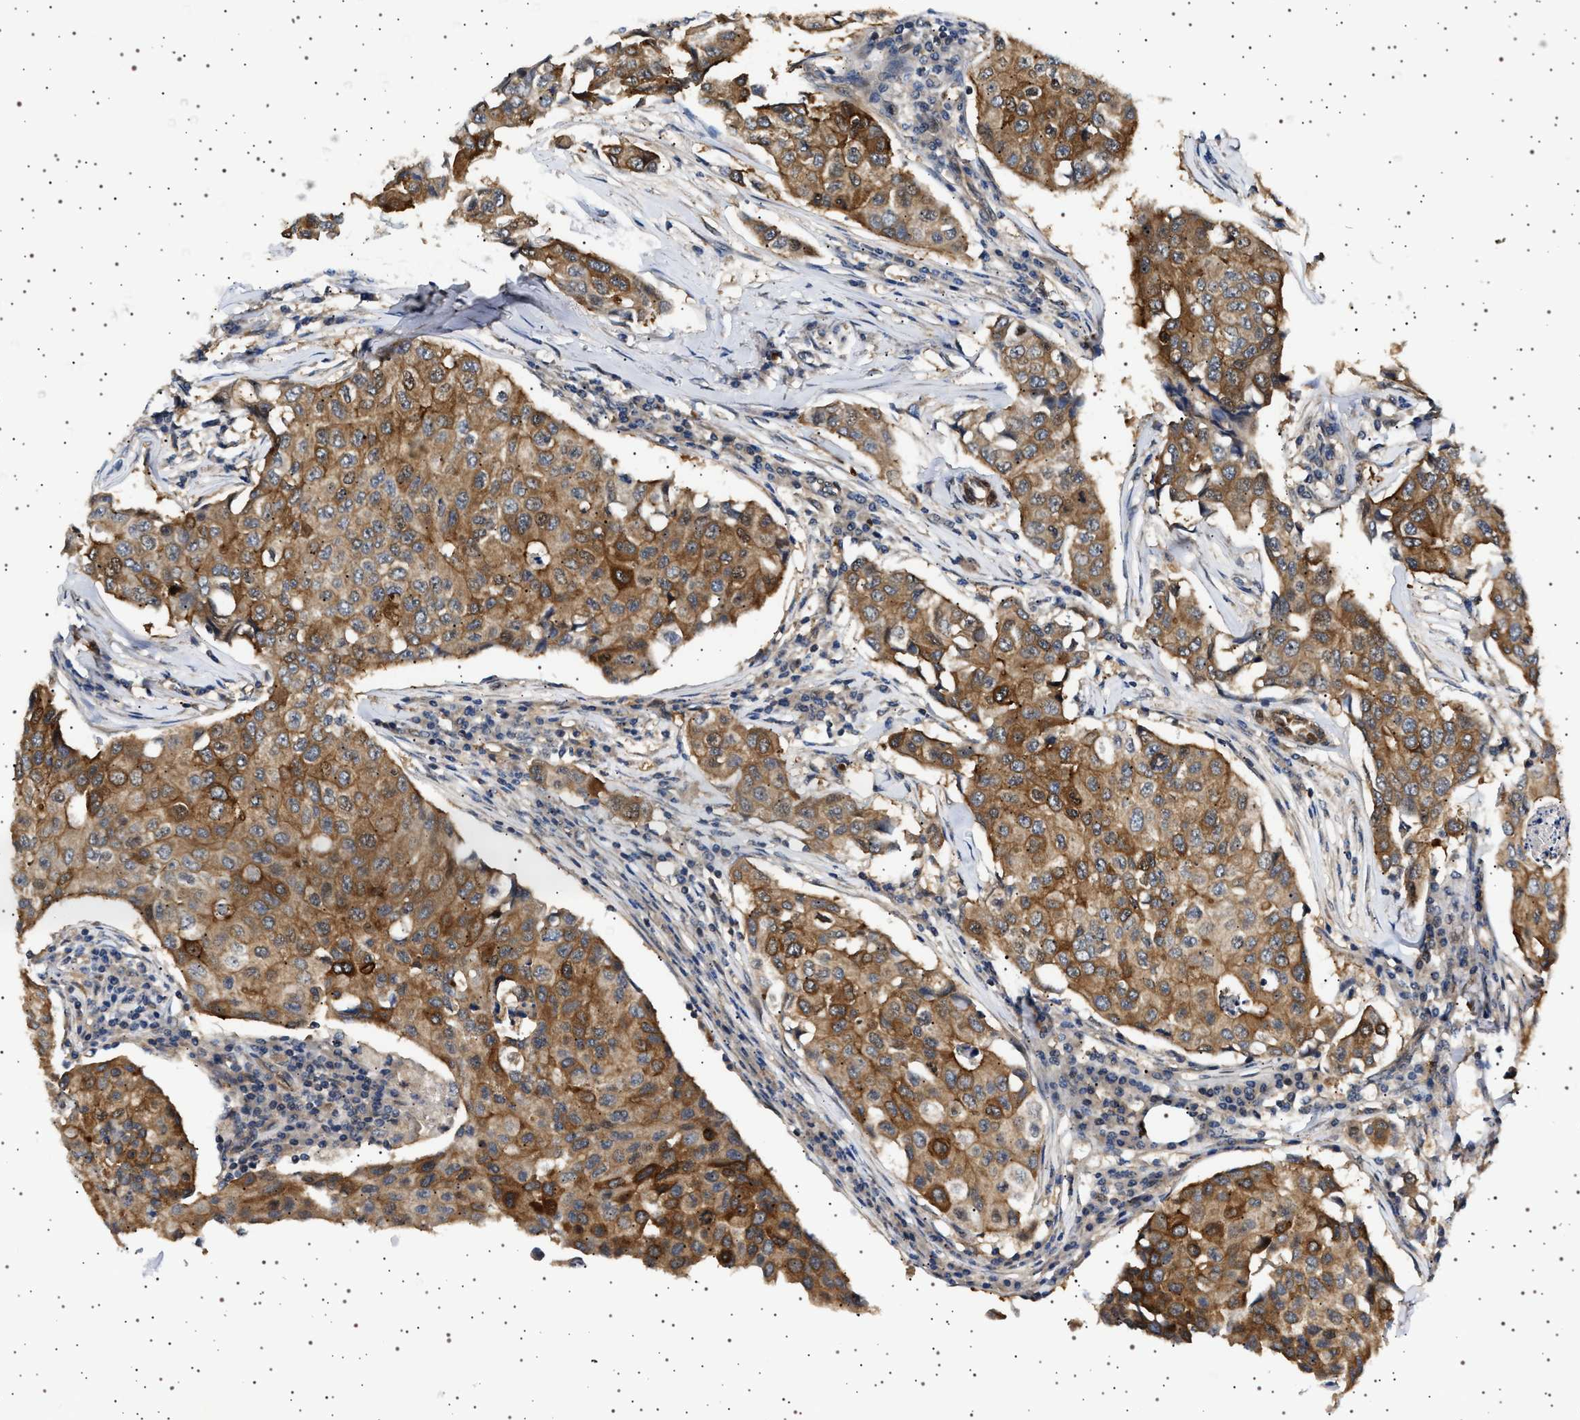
{"staining": {"intensity": "moderate", "quantity": ">75%", "location": "cytoplasmic/membranous"}, "tissue": "breast cancer", "cell_type": "Tumor cells", "image_type": "cancer", "snomed": [{"axis": "morphology", "description": "Duct carcinoma"}, {"axis": "topography", "description": "Breast"}], "caption": "Human breast invasive ductal carcinoma stained with a protein marker reveals moderate staining in tumor cells.", "gene": "BAG3", "patient": {"sex": "female", "age": 80}}